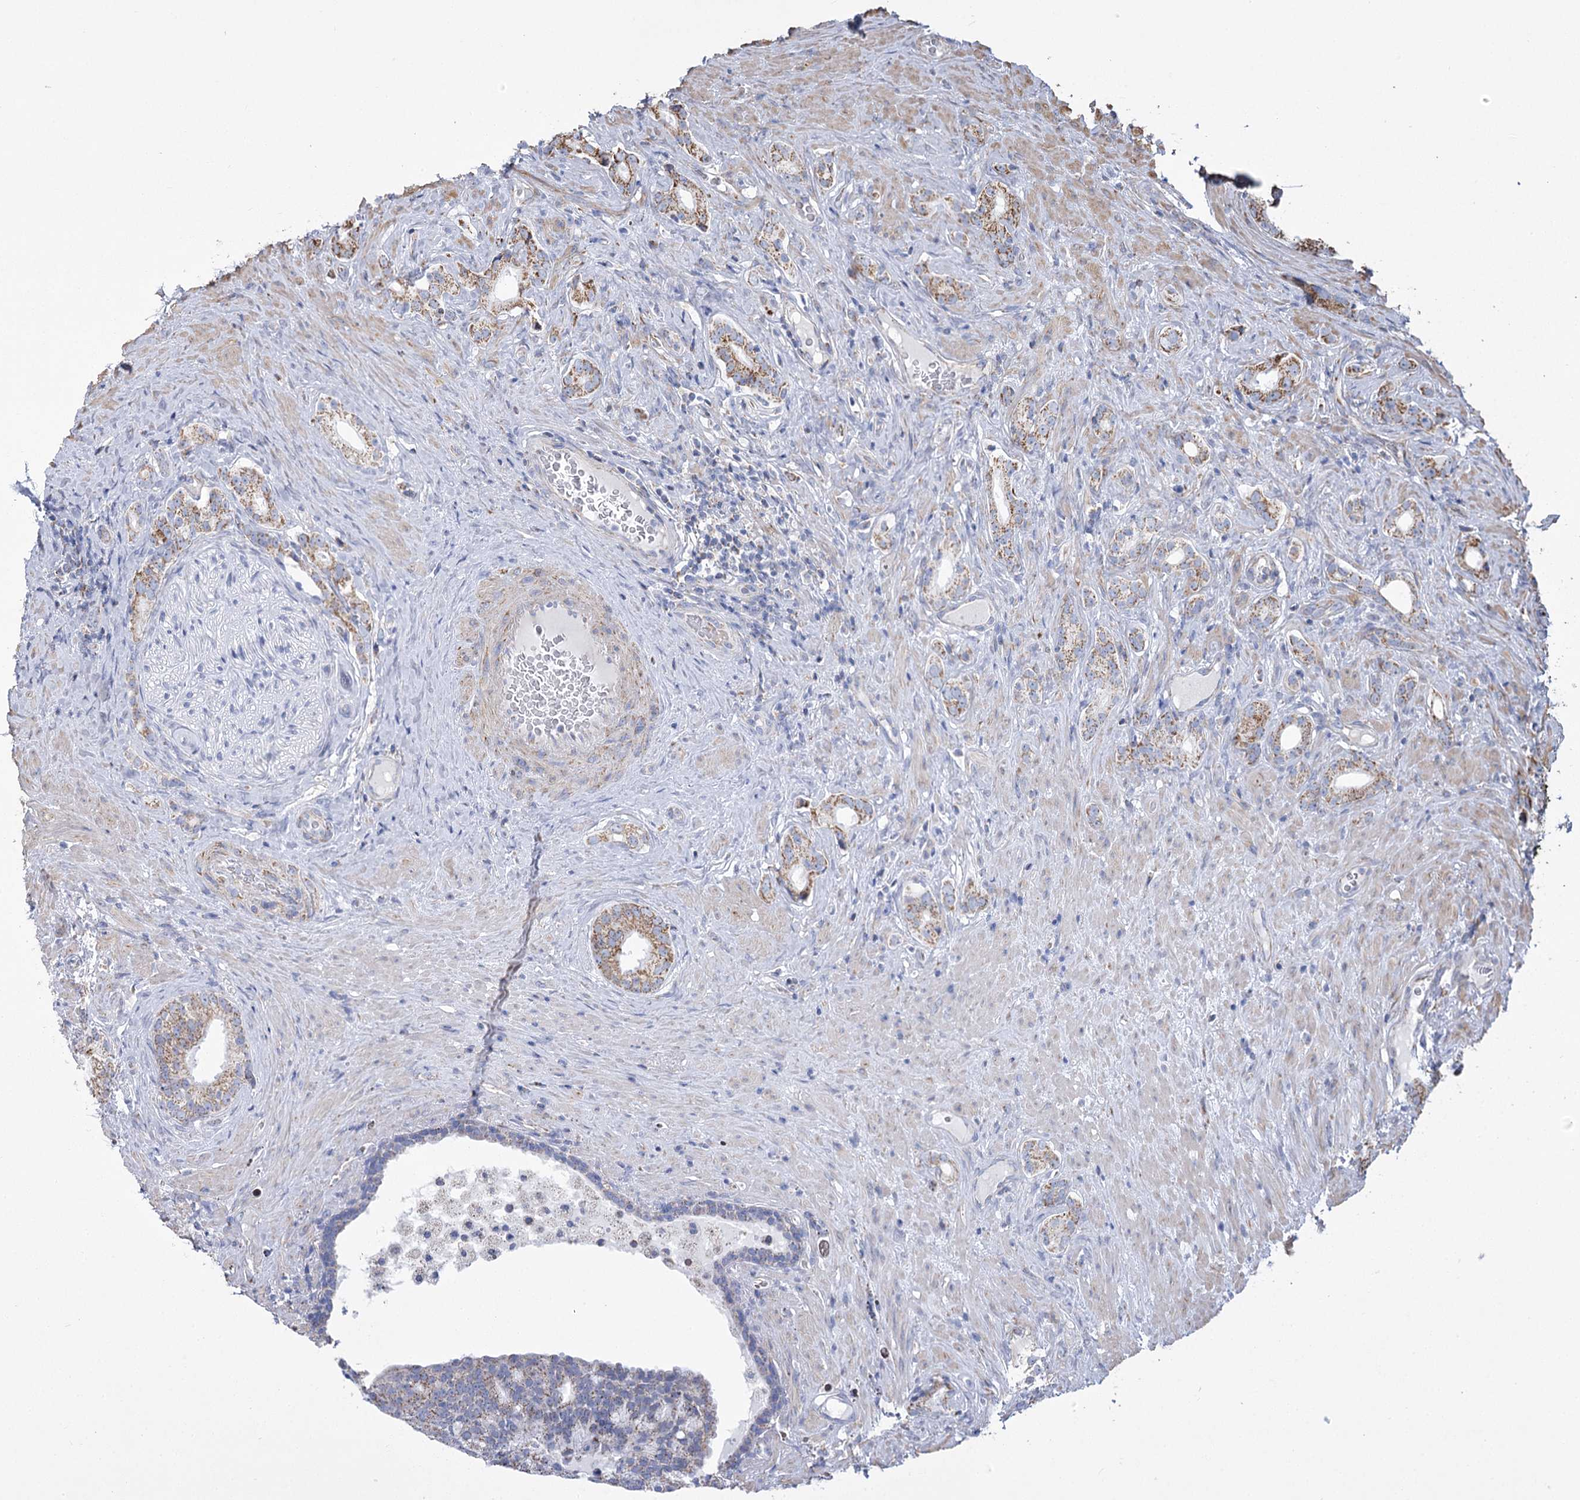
{"staining": {"intensity": "moderate", "quantity": "25%-75%", "location": "cytoplasmic/membranous"}, "tissue": "prostate cancer", "cell_type": "Tumor cells", "image_type": "cancer", "snomed": [{"axis": "morphology", "description": "Adenocarcinoma, Low grade"}, {"axis": "topography", "description": "Prostate"}], "caption": "Tumor cells display medium levels of moderate cytoplasmic/membranous staining in about 25%-75% of cells in prostate cancer.", "gene": "PDHB", "patient": {"sex": "male", "age": 71}}